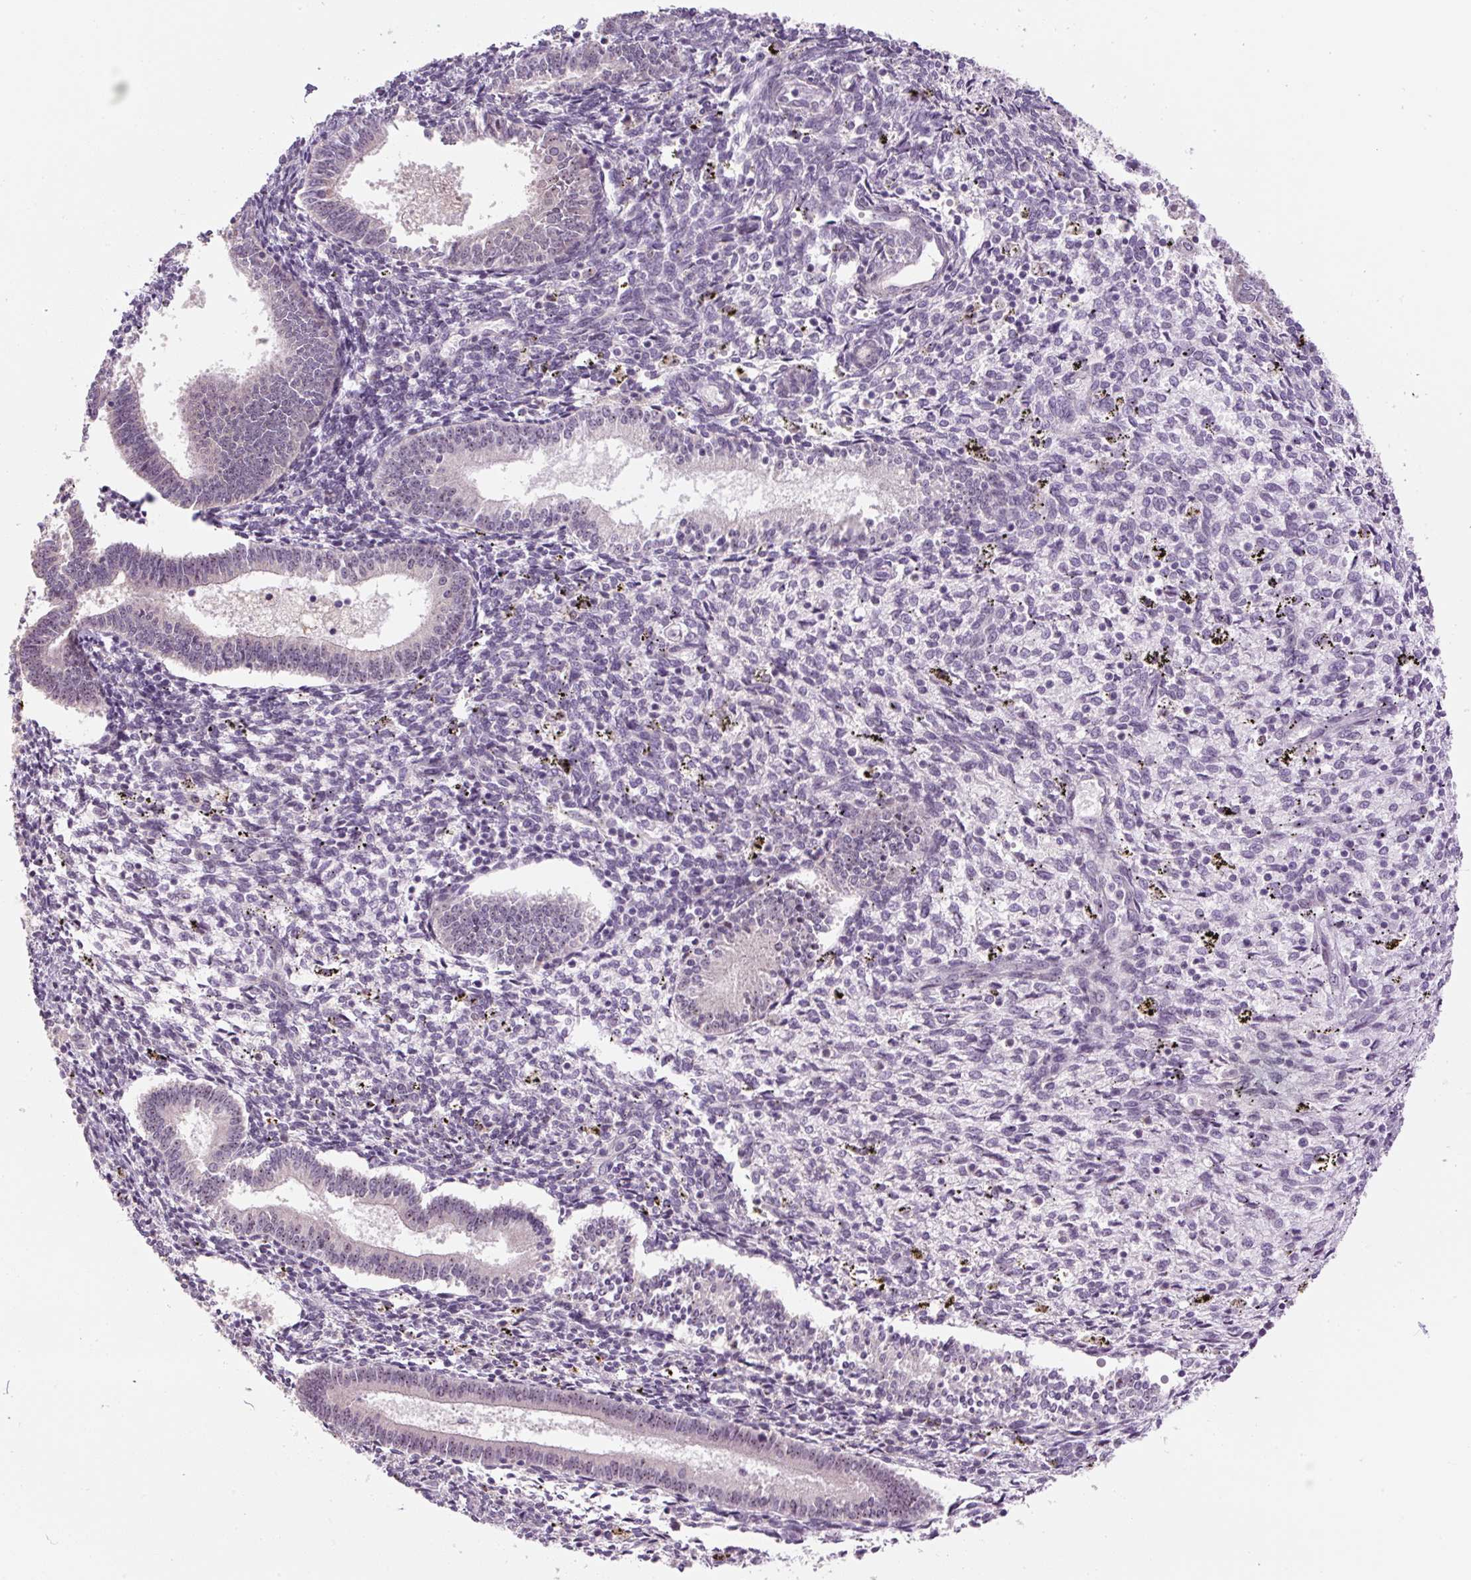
{"staining": {"intensity": "weak", "quantity": "<25%", "location": "cytoplasmic/membranous"}, "tissue": "endometrium", "cell_type": "Cells in endometrial stroma", "image_type": "normal", "snomed": [{"axis": "morphology", "description": "Normal tissue, NOS"}, {"axis": "topography", "description": "Endometrium"}], "caption": "Immunohistochemistry histopathology image of benign endometrium: endometrium stained with DAB reveals no significant protein positivity in cells in endometrial stroma.", "gene": "TMEM151B", "patient": {"sex": "female", "age": 41}}